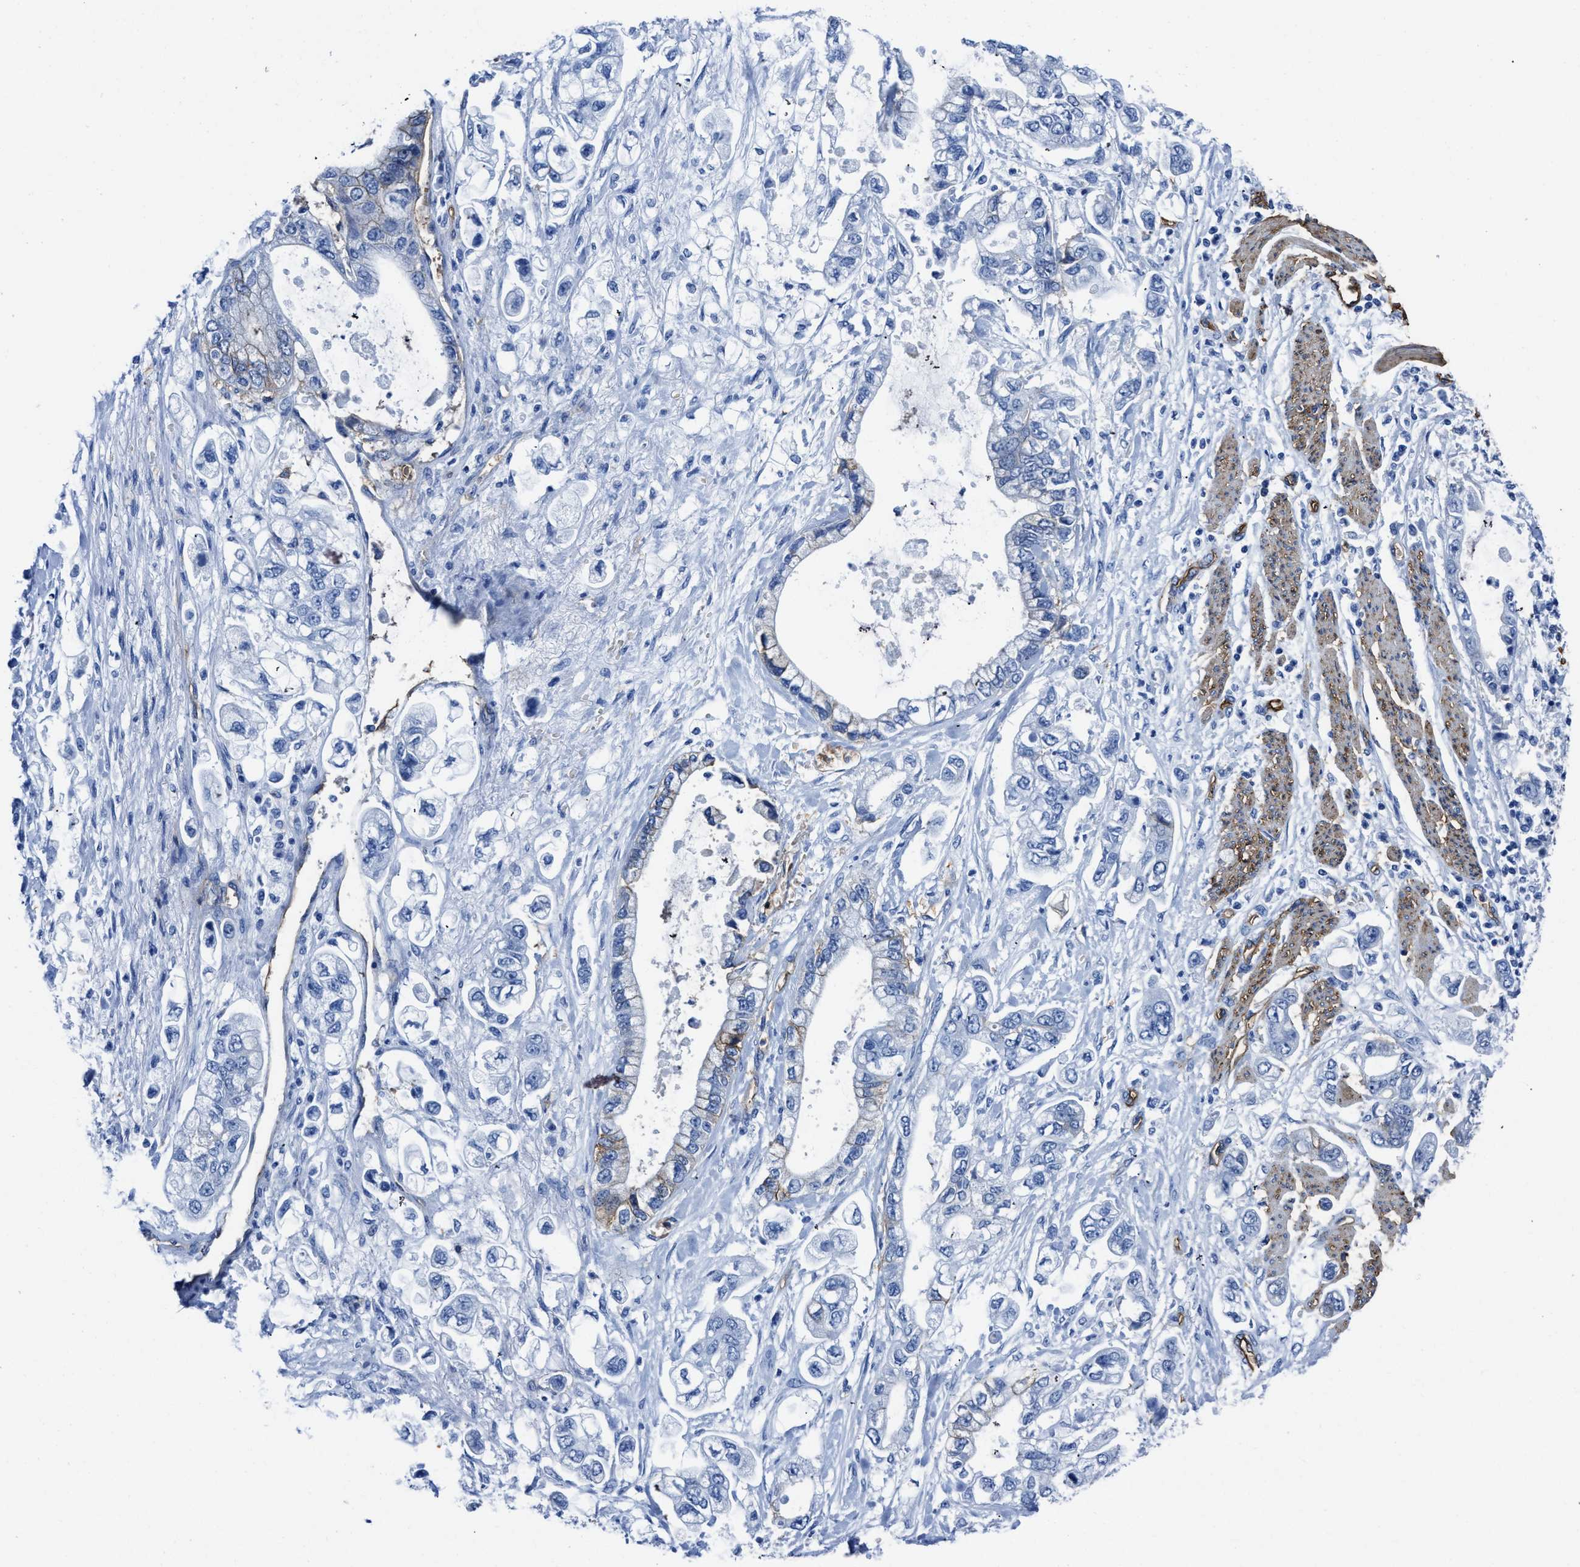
{"staining": {"intensity": "moderate", "quantity": "<25%", "location": "cytoplasmic/membranous"}, "tissue": "stomach cancer", "cell_type": "Tumor cells", "image_type": "cancer", "snomed": [{"axis": "morphology", "description": "Normal tissue, NOS"}, {"axis": "morphology", "description": "Adenocarcinoma, NOS"}, {"axis": "topography", "description": "Stomach"}], "caption": "A brown stain highlights moderate cytoplasmic/membranous staining of a protein in stomach adenocarcinoma tumor cells. Immunohistochemistry (ihc) stains the protein in brown and the nuclei are stained blue.", "gene": "AQP1", "patient": {"sex": "male", "age": 62}}